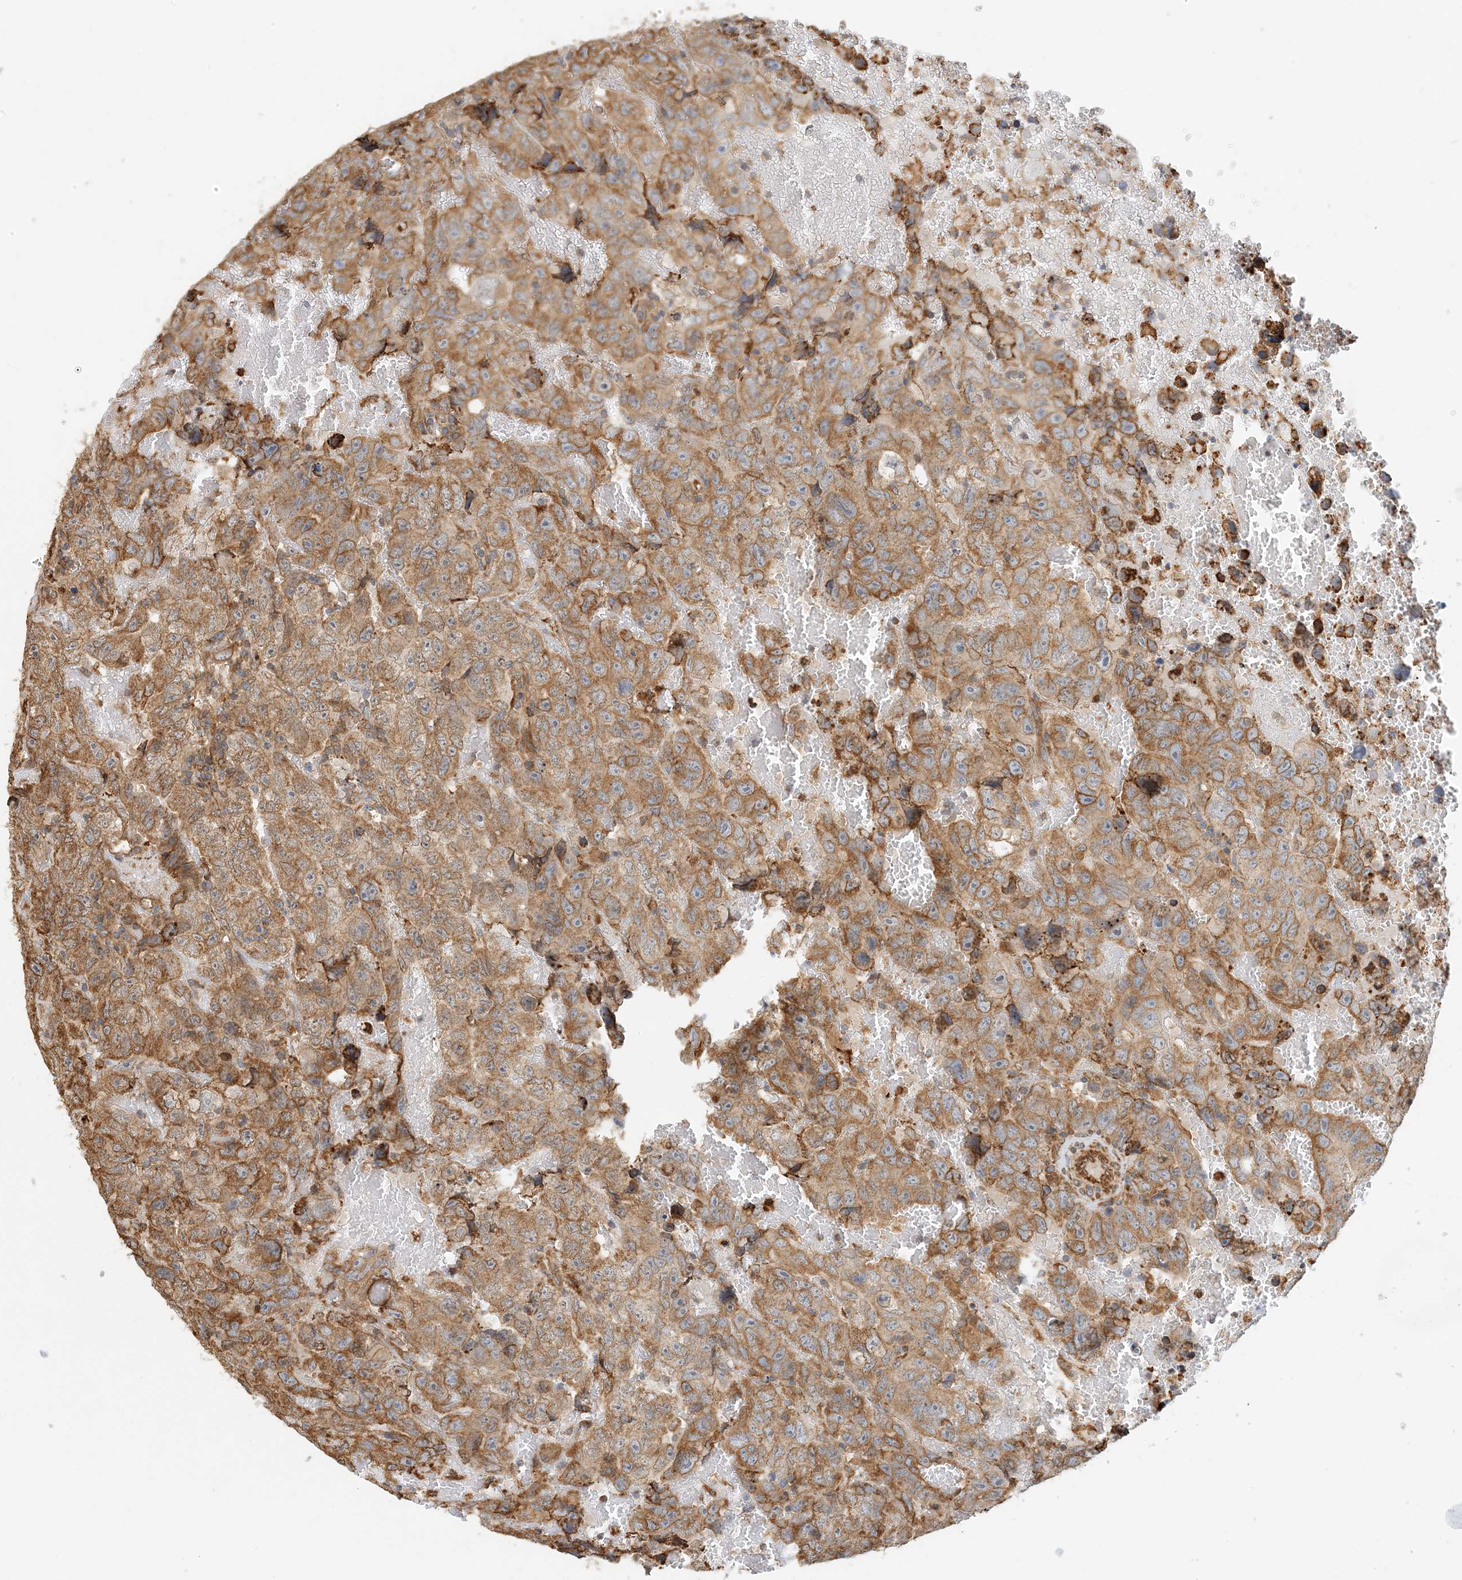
{"staining": {"intensity": "moderate", "quantity": ">75%", "location": "cytoplasmic/membranous"}, "tissue": "testis cancer", "cell_type": "Tumor cells", "image_type": "cancer", "snomed": [{"axis": "morphology", "description": "Carcinoma, Embryonal, NOS"}, {"axis": "topography", "description": "Testis"}], "caption": "Embryonal carcinoma (testis) was stained to show a protein in brown. There is medium levels of moderate cytoplasmic/membranous staining in approximately >75% of tumor cells. The protein of interest is stained brown, and the nuclei are stained in blue (DAB IHC with brightfield microscopy, high magnification).", "gene": "HNMT", "patient": {"sex": "male", "age": 45}}